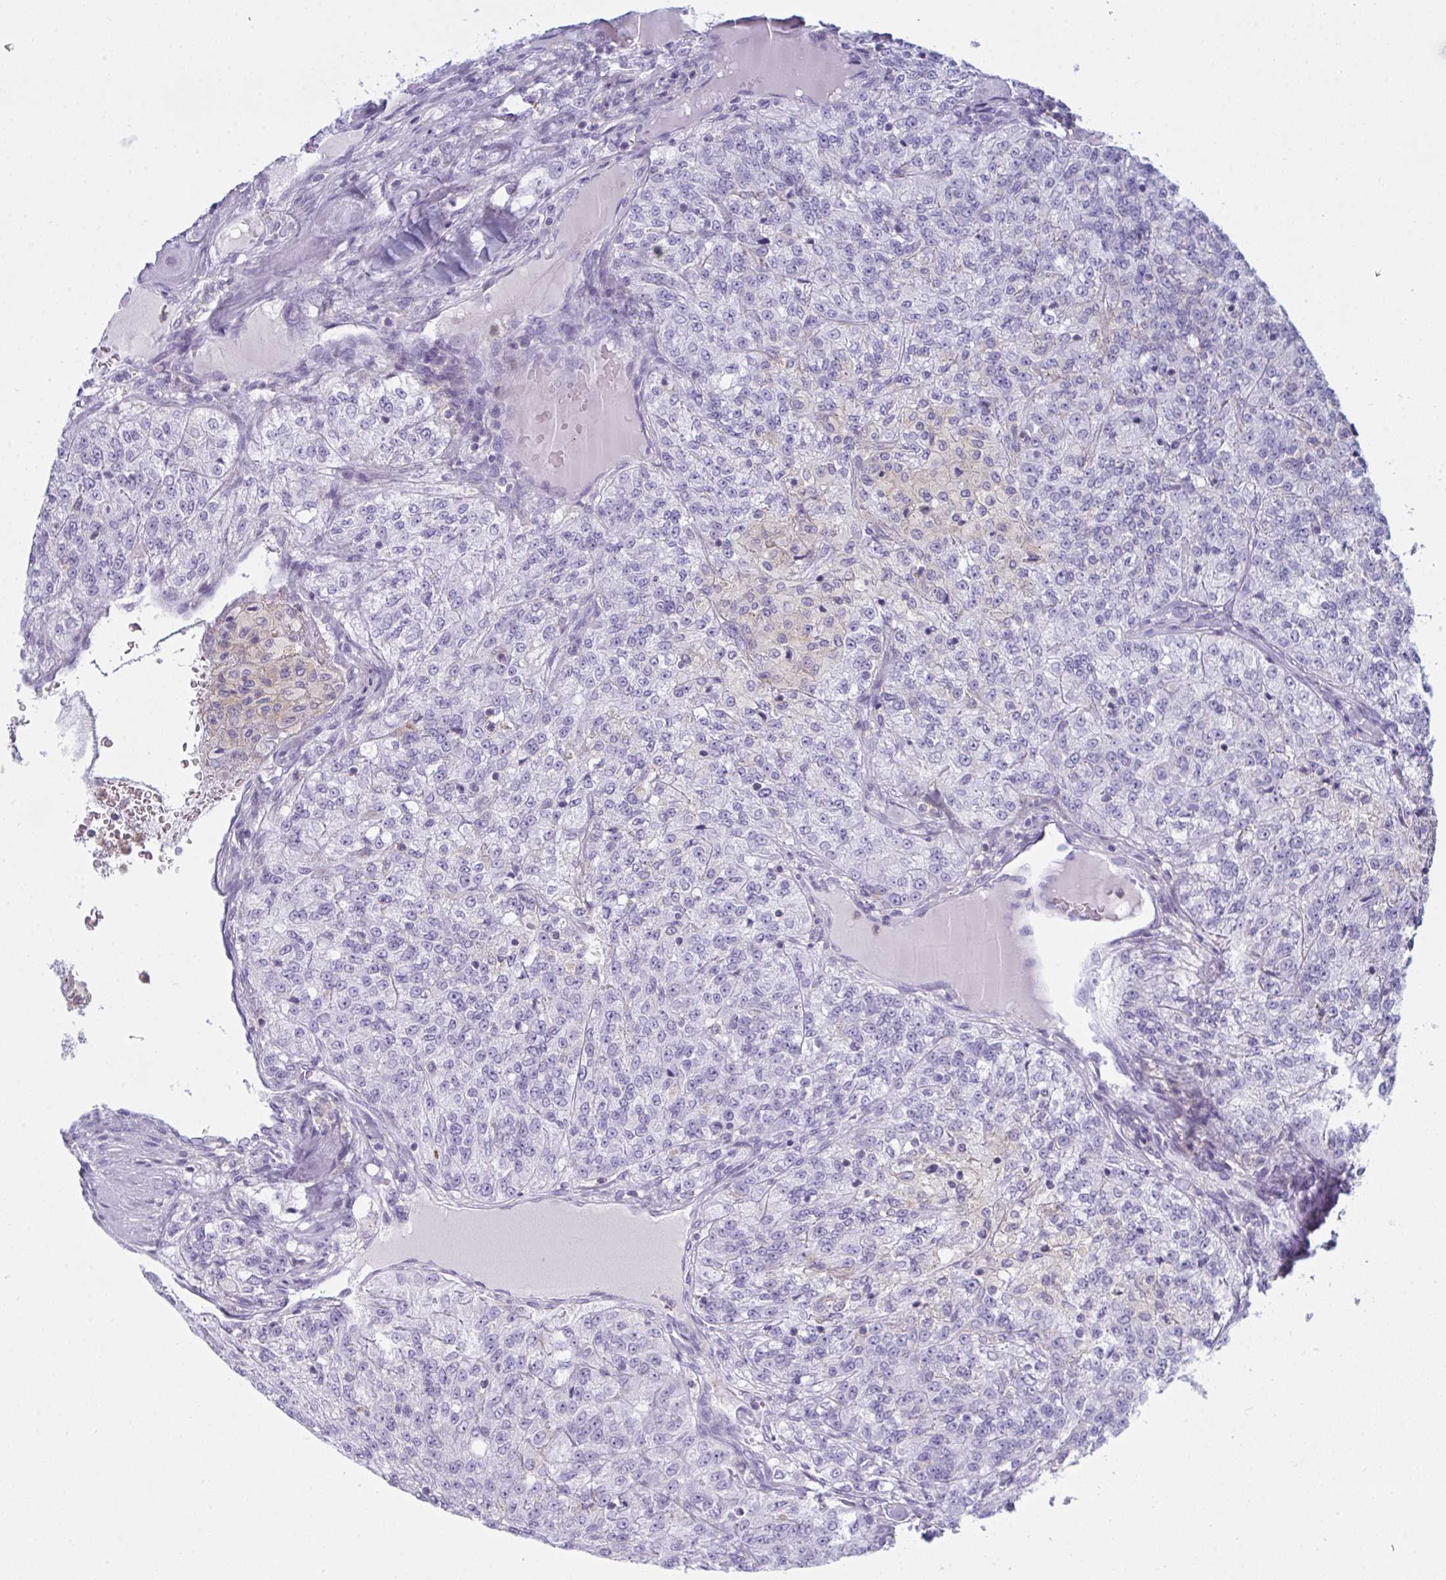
{"staining": {"intensity": "negative", "quantity": "none", "location": "none"}, "tissue": "renal cancer", "cell_type": "Tumor cells", "image_type": "cancer", "snomed": [{"axis": "morphology", "description": "Adenocarcinoma, NOS"}, {"axis": "topography", "description": "Kidney"}], "caption": "The histopathology image reveals no significant expression in tumor cells of adenocarcinoma (renal).", "gene": "MYO1F", "patient": {"sex": "female", "age": 63}}